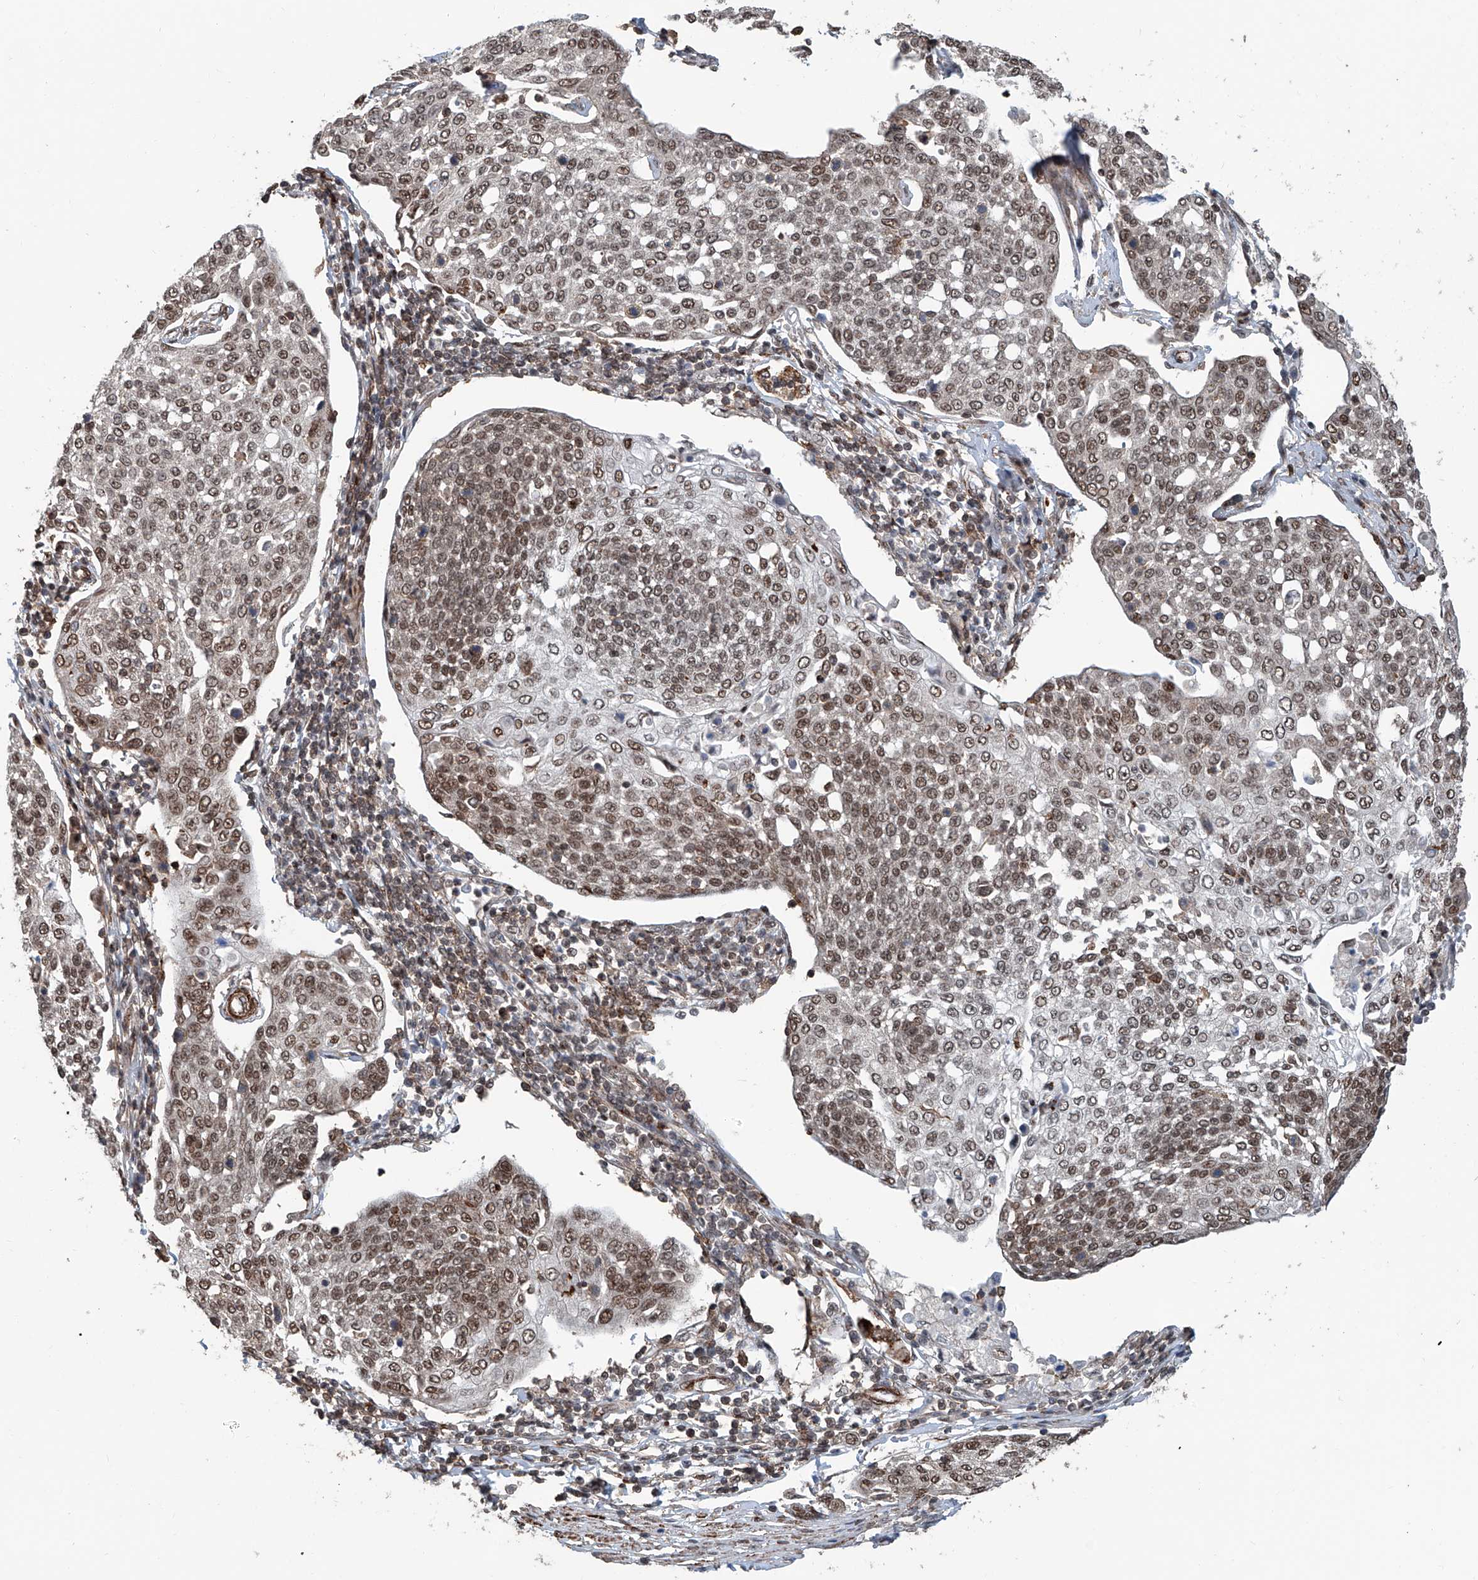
{"staining": {"intensity": "moderate", "quantity": ">75%", "location": "nuclear"}, "tissue": "cervical cancer", "cell_type": "Tumor cells", "image_type": "cancer", "snomed": [{"axis": "morphology", "description": "Squamous cell carcinoma, NOS"}, {"axis": "topography", "description": "Cervix"}], "caption": "This is an image of immunohistochemistry (IHC) staining of squamous cell carcinoma (cervical), which shows moderate expression in the nuclear of tumor cells.", "gene": "SDE2", "patient": {"sex": "female", "age": 34}}